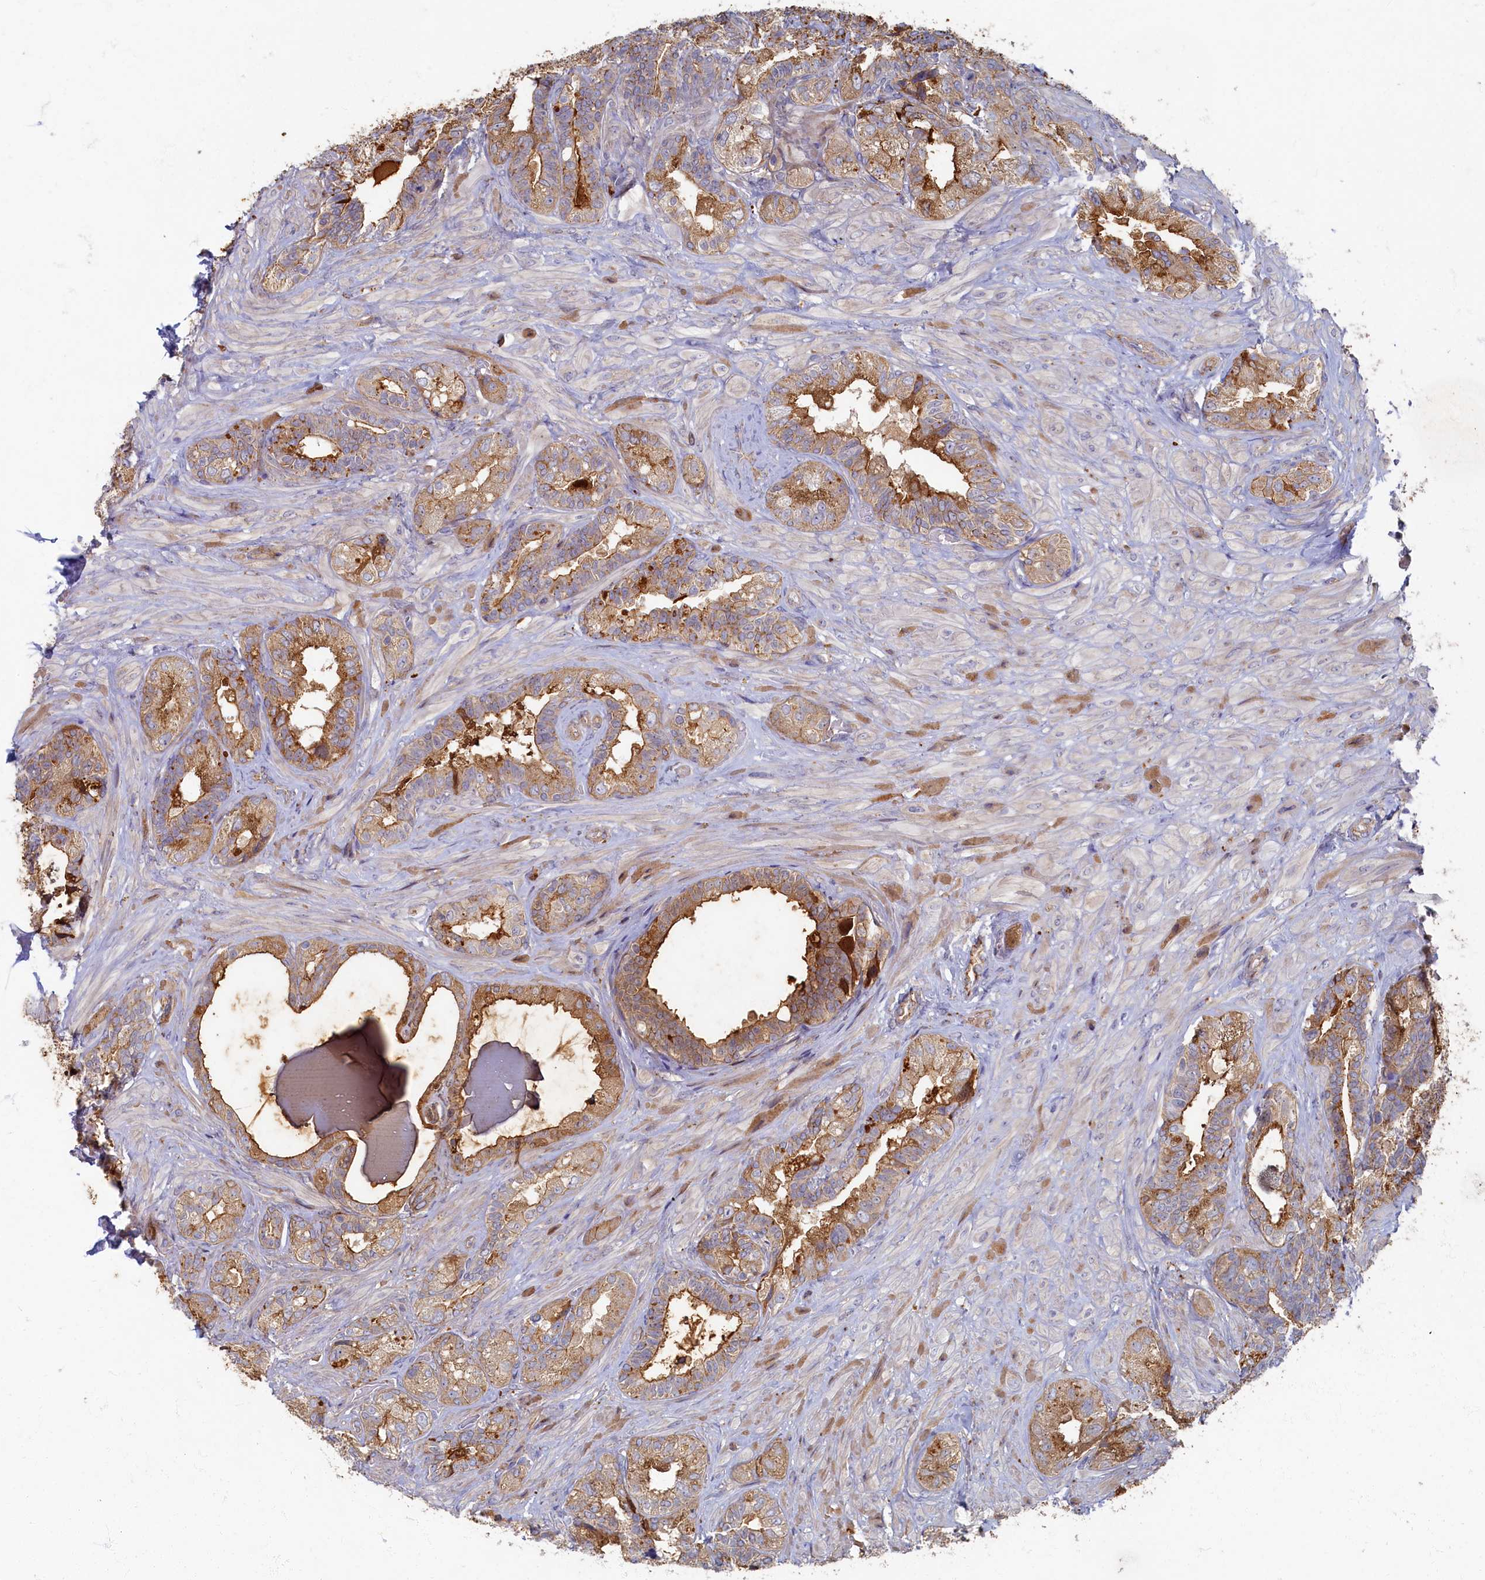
{"staining": {"intensity": "moderate", "quantity": ">75%", "location": "cytoplasmic/membranous"}, "tissue": "seminal vesicle", "cell_type": "Glandular cells", "image_type": "normal", "snomed": [{"axis": "morphology", "description": "Normal tissue, NOS"}, {"axis": "topography", "description": "Prostate and seminal vesicle, NOS"}, {"axis": "topography", "description": "Prostate"}, {"axis": "topography", "description": "Seminal veicle"}], "caption": "This histopathology image displays unremarkable seminal vesicle stained with immunohistochemistry to label a protein in brown. The cytoplasmic/membranous of glandular cells show moderate positivity for the protein. Nuclei are counter-stained blue.", "gene": "PSMG2", "patient": {"sex": "male", "age": 67}}